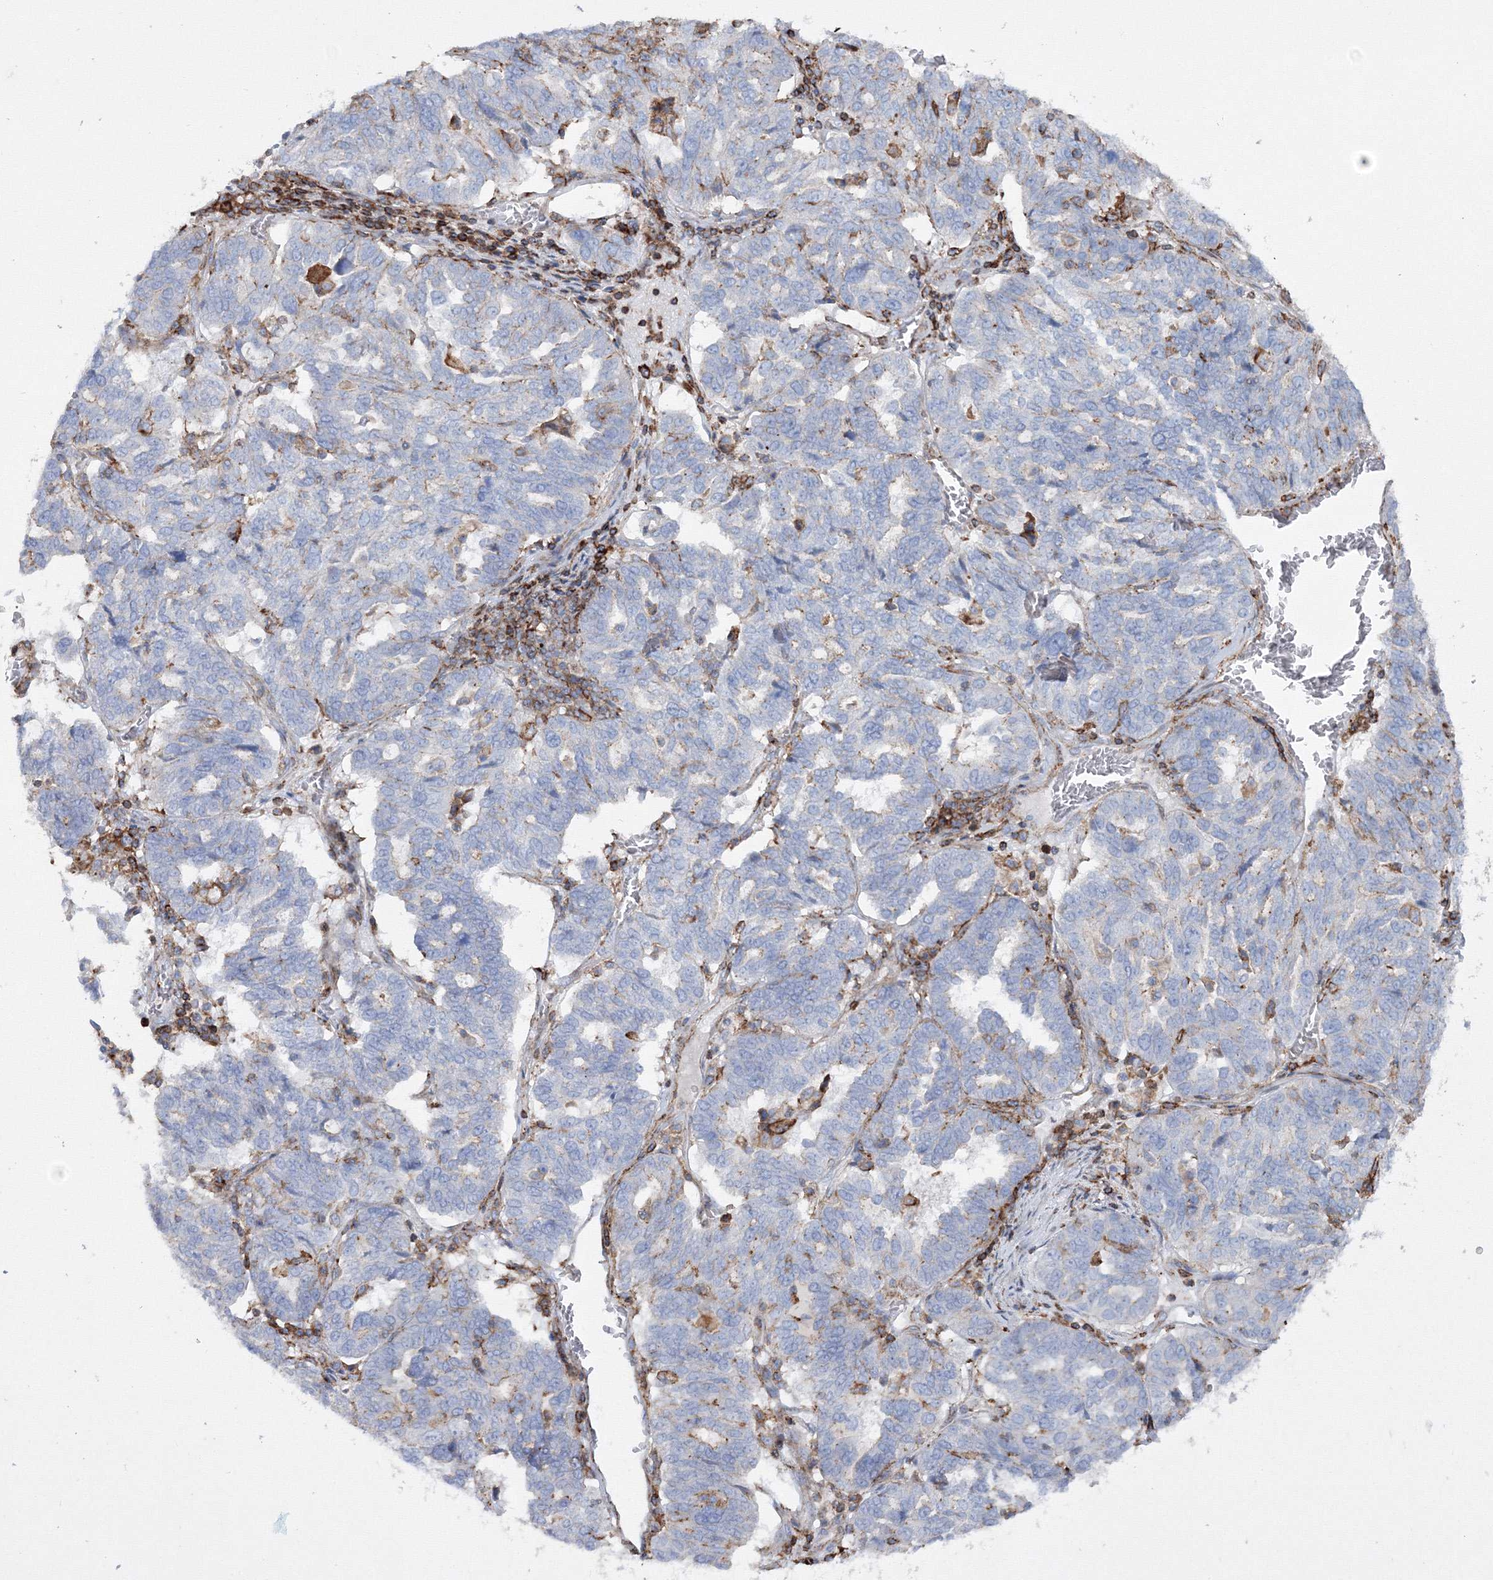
{"staining": {"intensity": "negative", "quantity": "none", "location": "none"}, "tissue": "ovarian cancer", "cell_type": "Tumor cells", "image_type": "cancer", "snomed": [{"axis": "morphology", "description": "Cystadenocarcinoma, serous, NOS"}, {"axis": "topography", "description": "Ovary"}], "caption": "Ovarian serous cystadenocarcinoma stained for a protein using IHC shows no positivity tumor cells.", "gene": "GPR82", "patient": {"sex": "female", "age": 59}}